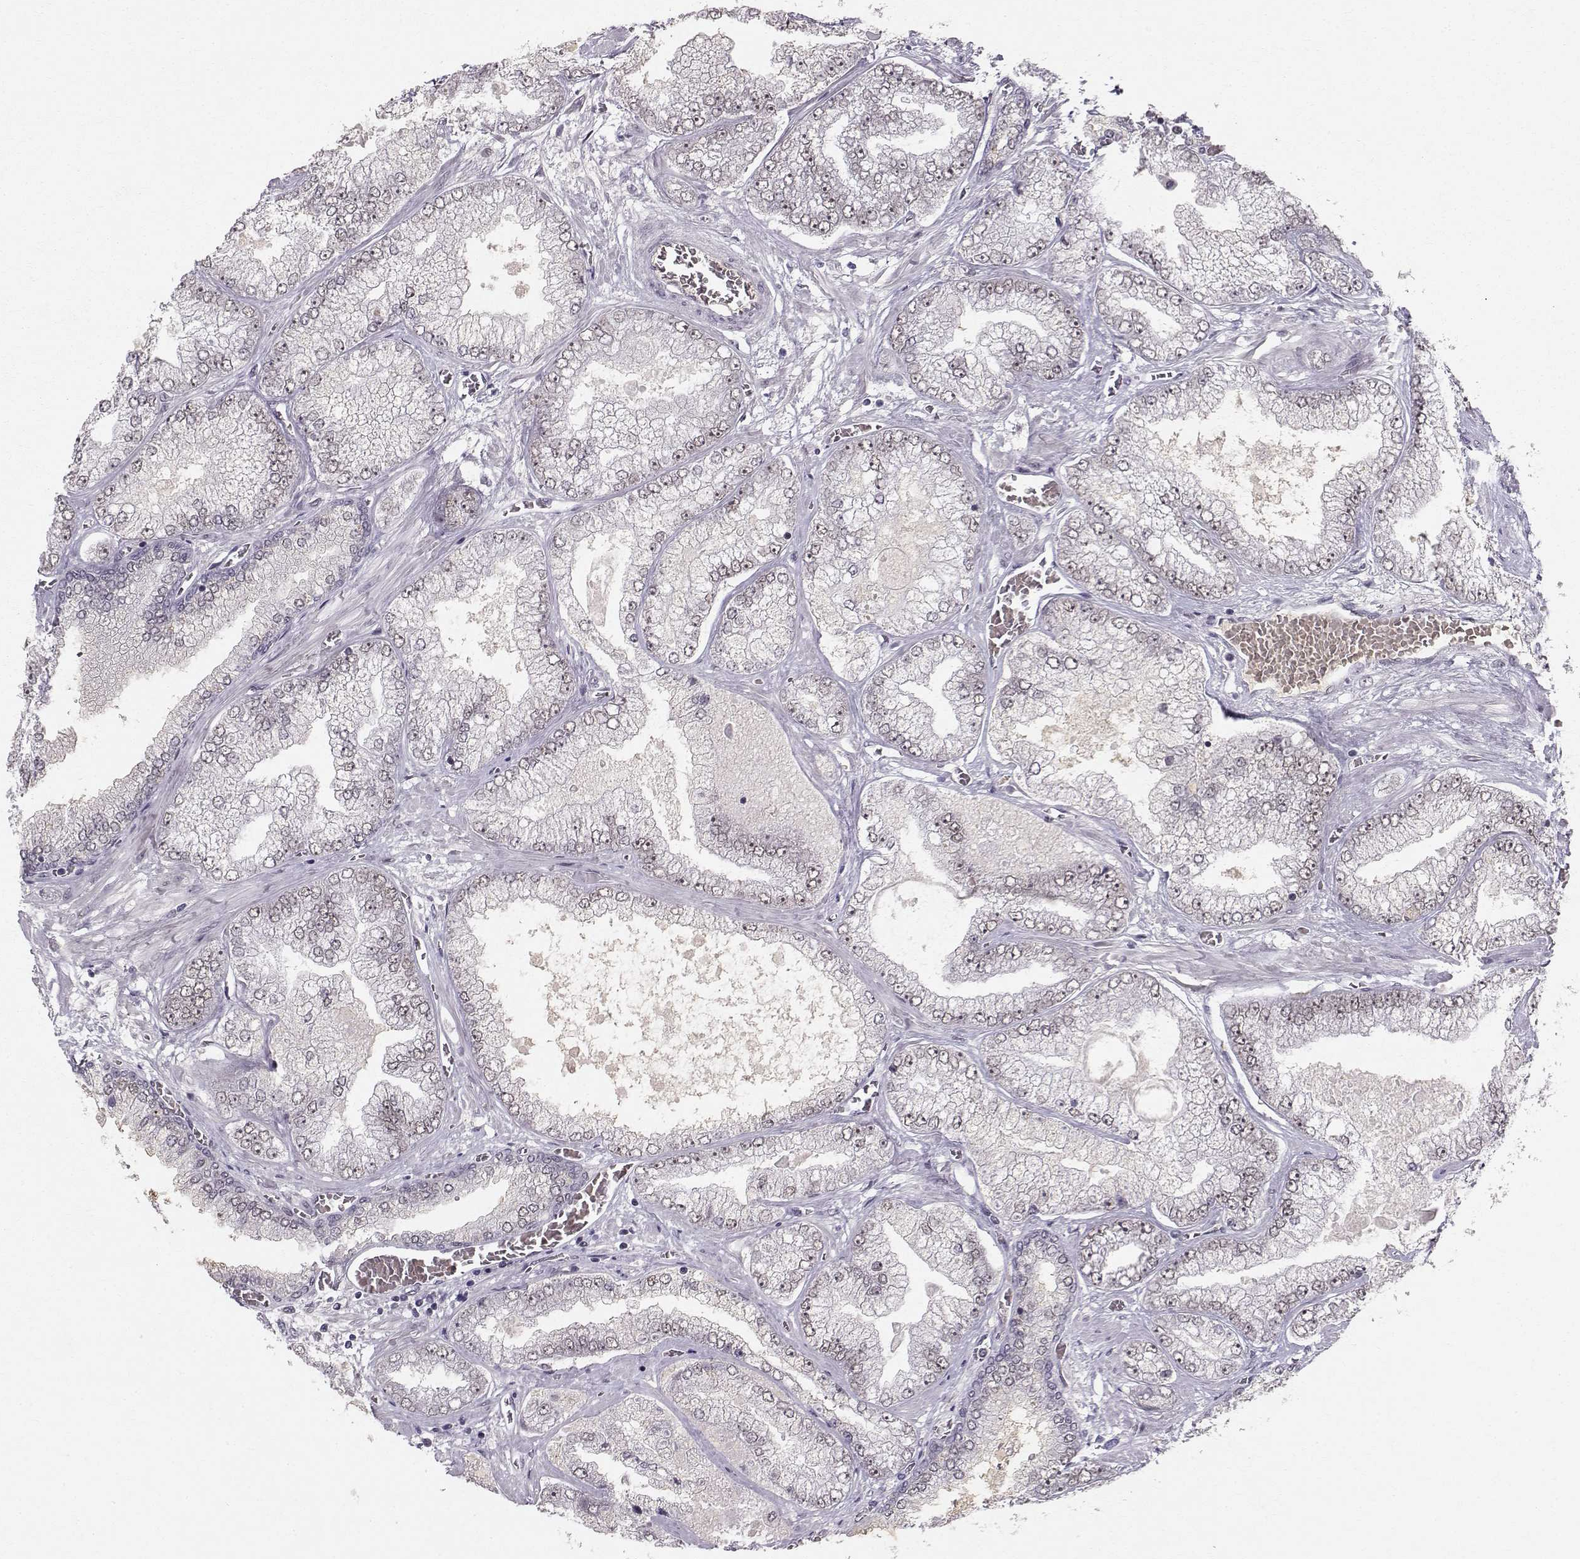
{"staining": {"intensity": "weak", "quantity": "<25%", "location": "nuclear"}, "tissue": "prostate cancer", "cell_type": "Tumor cells", "image_type": "cancer", "snomed": [{"axis": "morphology", "description": "Adenocarcinoma, Low grade"}, {"axis": "topography", "description": "Prostate"}], "caption": "High magnification brightfield microscopy of low-grade adenocarcinoma (prostate) stained with DAB (3,3'-diaminobenzidine) (brown) and counterstained with hematoxylin (blue): tumor cells show no significant expression.", "gene": "RPP38", "patient": {"sex": "male", "age": 57}}